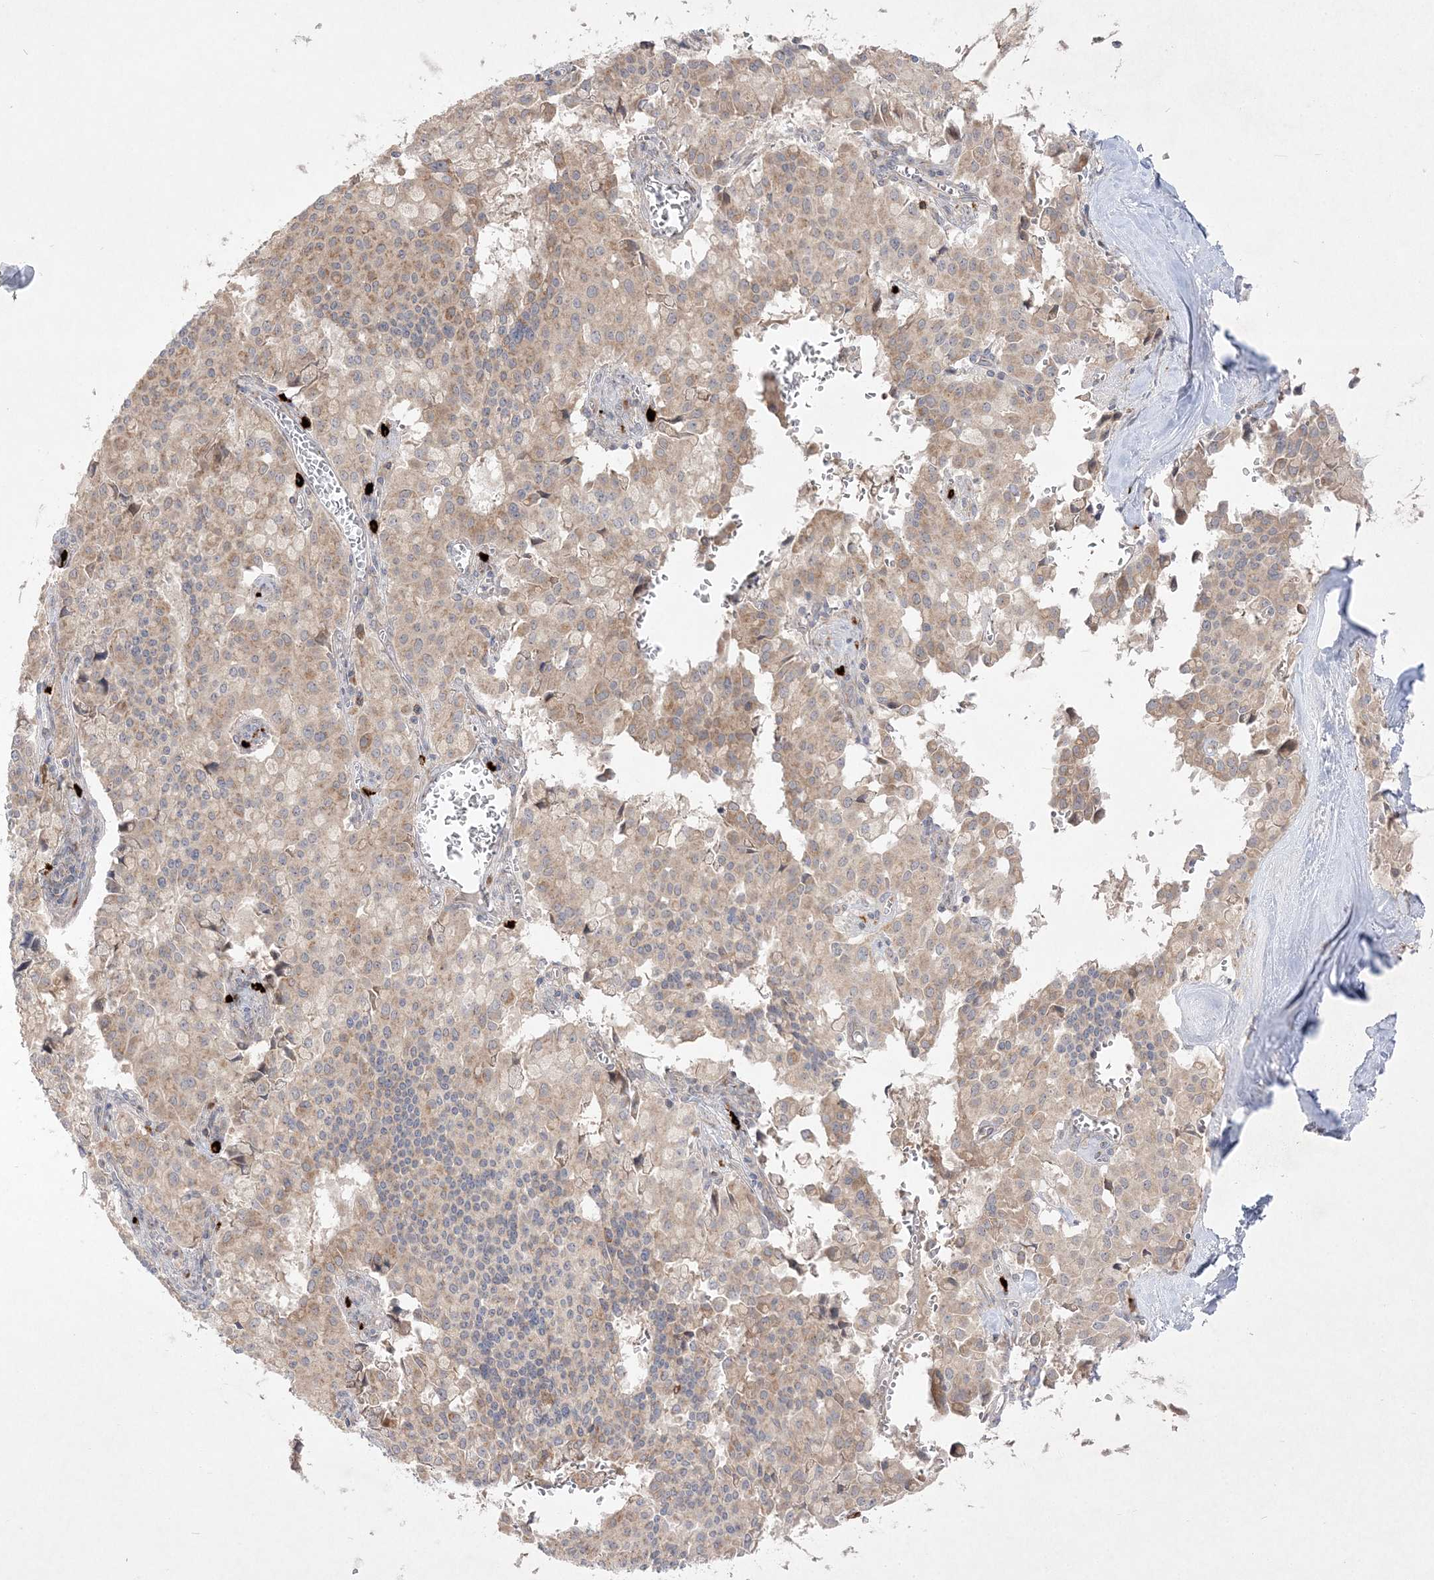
{"staining": {"intensity": "weak", "quantity": ">75%", "location": "cytoplasmic/membranous"}, "tissue": "pancreatic cancer", "cell_type": "Tumor cells", "image_type": "cancer", "snomed": [{"axis": "morphology", "description": "Adenocarcinoma, NOS"}, {"axis": "topography", "description": "Pancreas"}], "caption": "Brown immunohistochemical staining in pancreatic cancer (adenocarcinoma) reveals weak cytoplasmic/membranous expression in approximately >75% of tumor cells. (DAB (3,3'-diaminobenzidine) = brown stain, brightfield microscopy at high magnification).", "gene": "CLNK", "patient": {"sex": "male", "age": 65}}